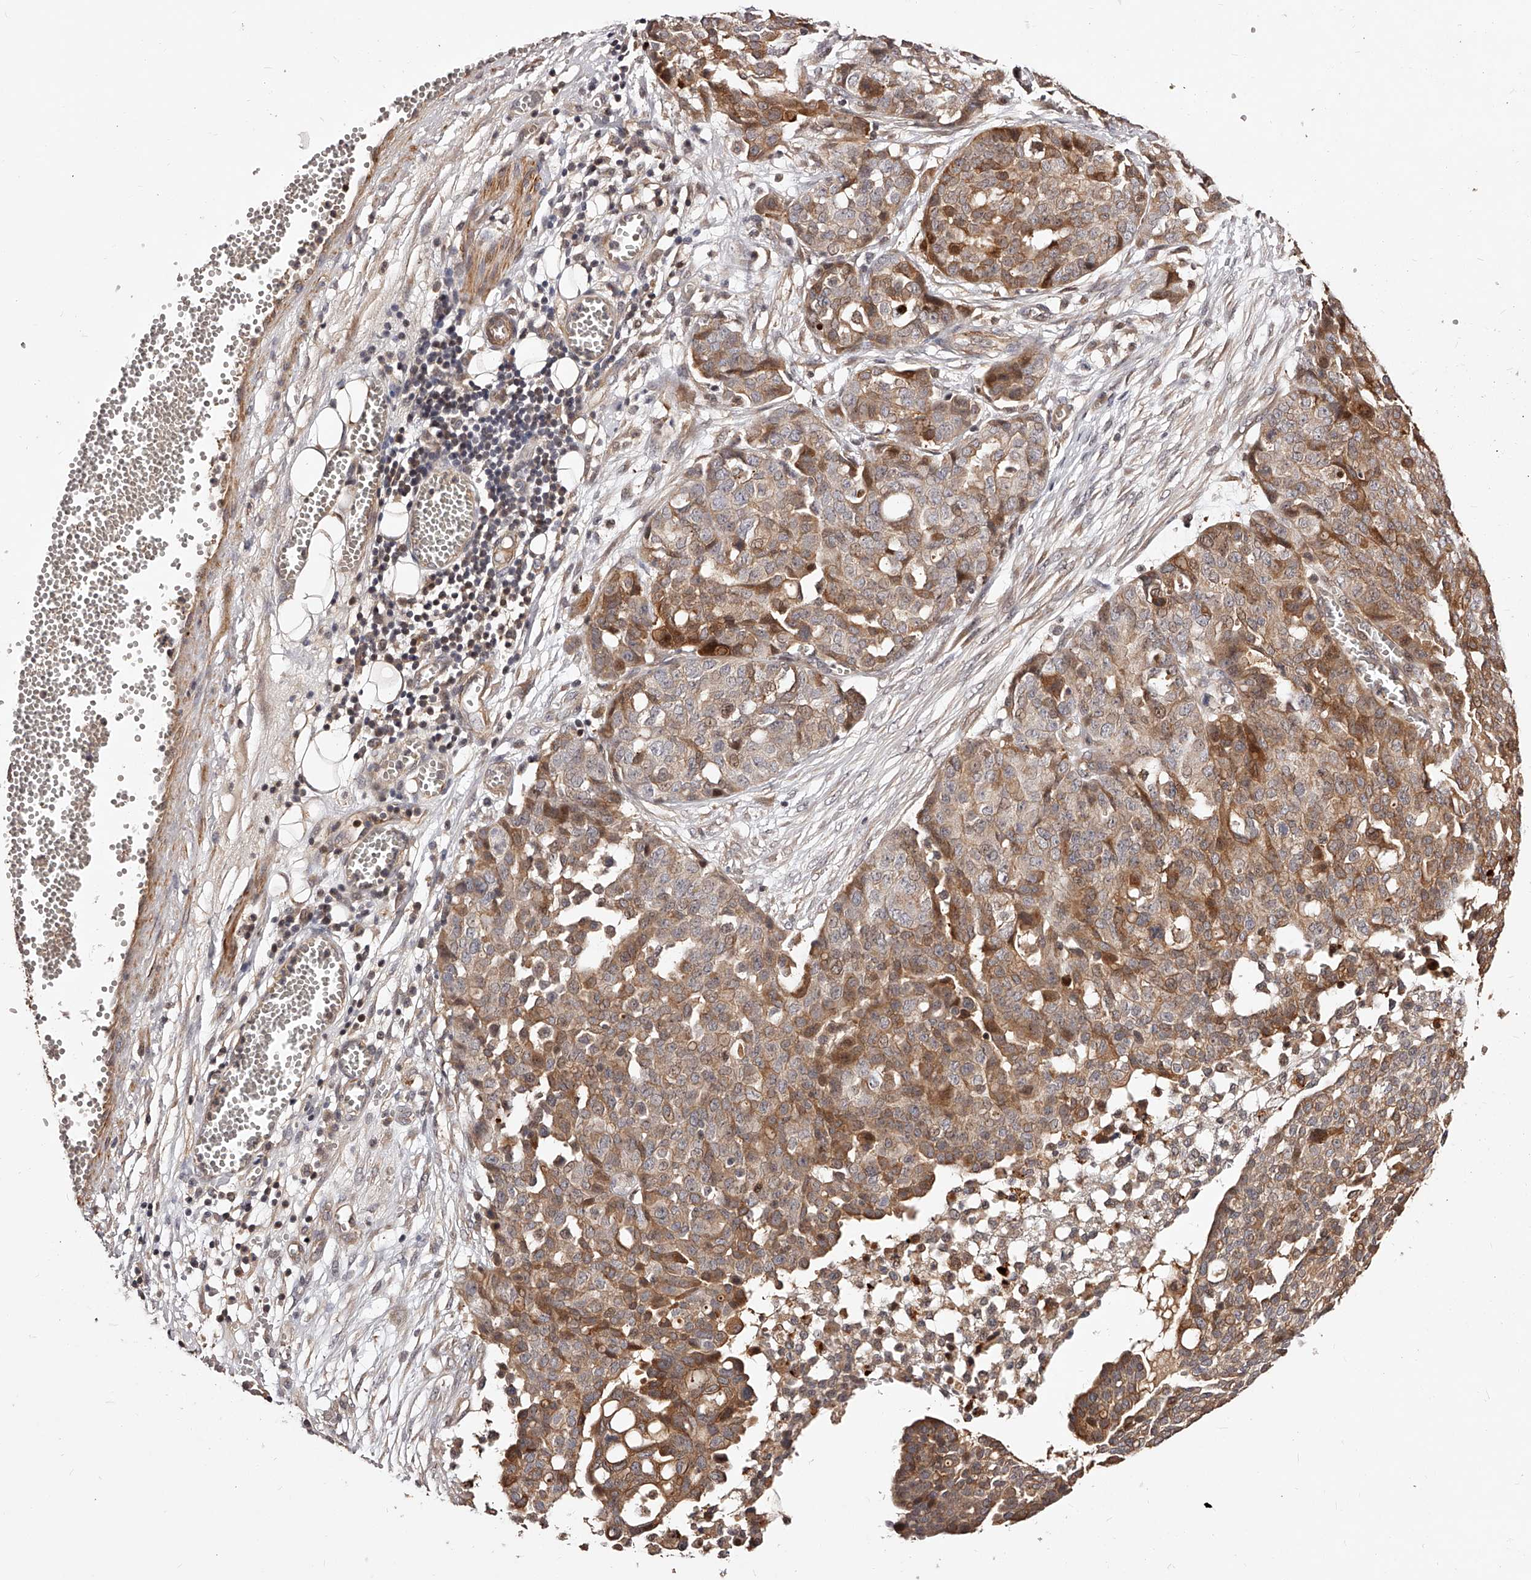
{"staining": {"intensity": "moderate", "quantity": ">75%", "location": "cytoplasmic/membranous"}, "tissue": "ovarian cancer", "cell_type": "Tumor cells", "image_type": "cancer", "snomed": [{"axis": "morphology", "description": "Cystadenocarcinoma, serous, NOS"}, {"axis": "topography", "description": "Soft tissue"}, {"axis": "topography", "description": "Ovary"}], "caption": "Protein expression analysis of ovarian cancer (serous cystadenocarcinoma) displays moderate cytoplasmic/membranous expression in approximately >75% of tumor cells. (DAB IHC with brightfield microscopy, high magnification).", "gene": "CUL7", "patient": {"sex": "female", "age": 57}}